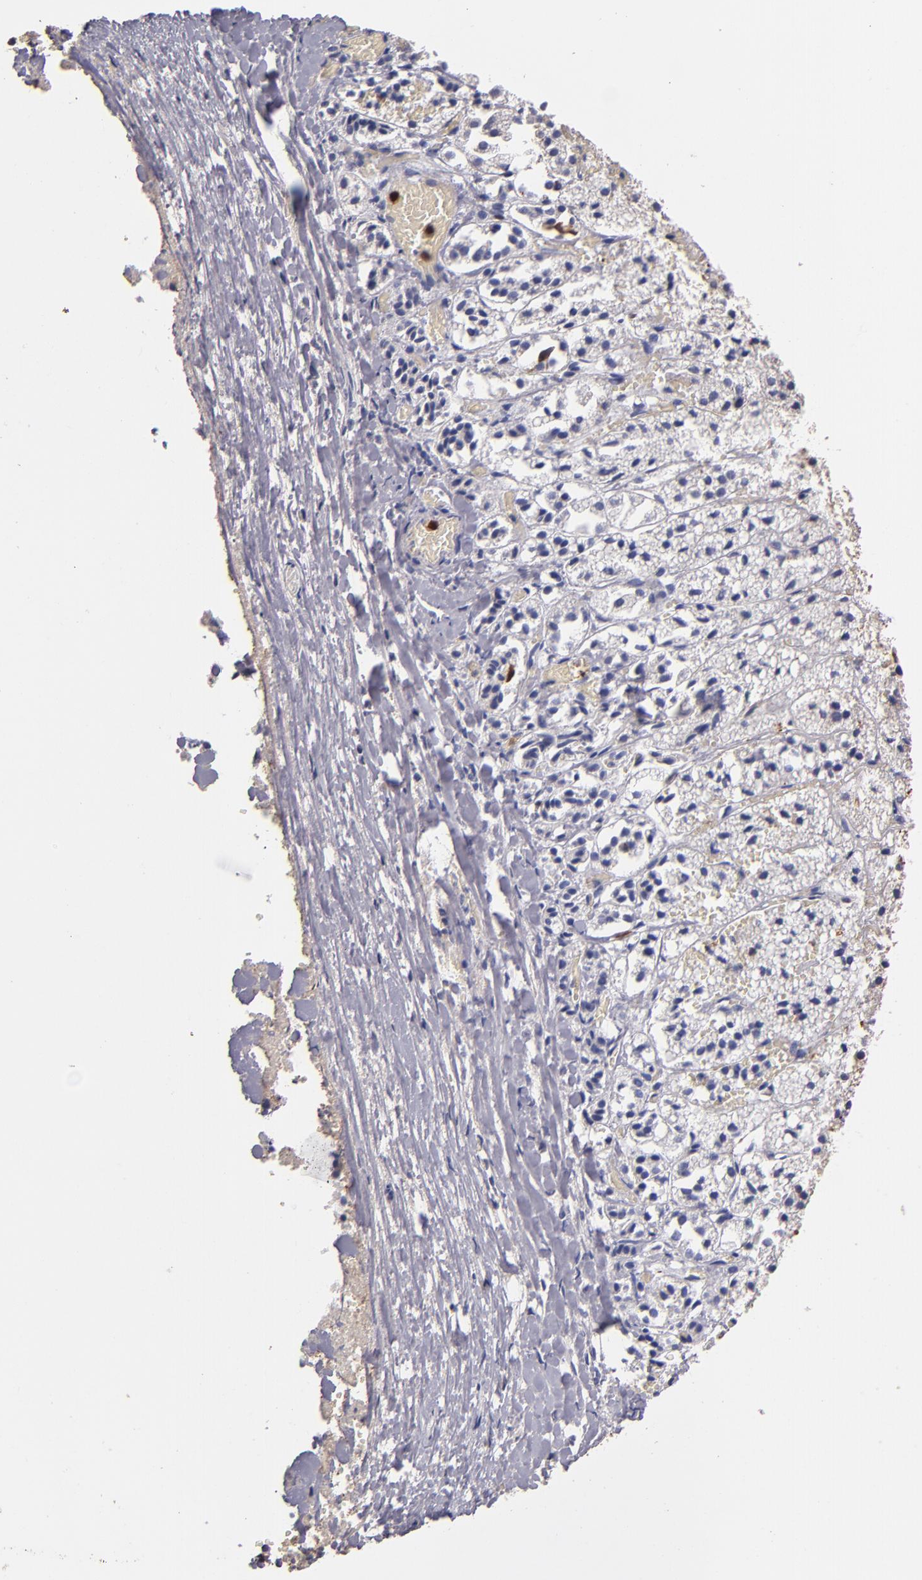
{"staining": {"intensity": "negative", "quantity": "none", "location": "none"}, "tissue": "adrenal gland", "cell_type": "Glandular cells", "image_type": "normal", "snomed": [{"axis": "morphology", "description": "Normal tissue, NOS"}, {"axis": "topography", "description": "Adrenal gland"}], "caption": "An immunohistochemistry (IHC) histopathology image of normal adrenal gland is shown. There is no staining in glandular cells of adrenal gland.", "gene": "S100A4", "patient": {"sex": "female", "age": 44}}